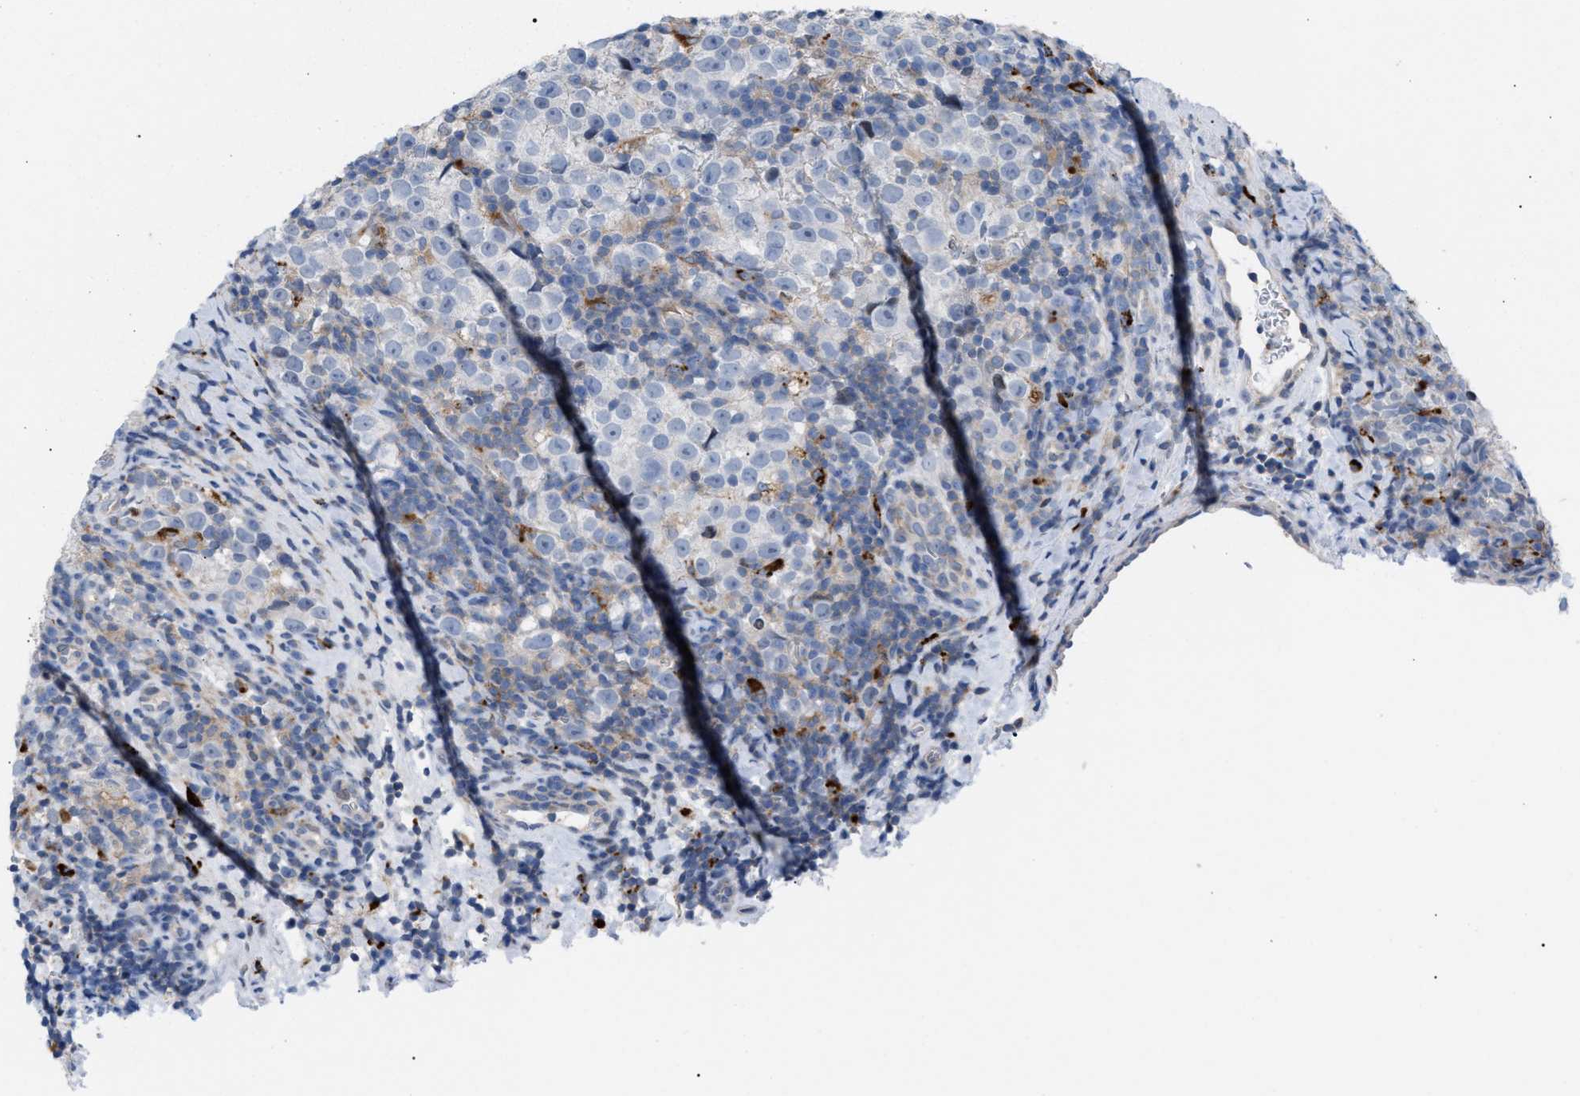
{"staining": {"intensity": "negative", "quantity": "none", "location": "none"}, "tissue": "testis cancer", "cell_type": "Tumor cells", "image_type": "cancer", "snomed": [{"axis": "morphology", "description": "Normal tissue, NOS"}, {"axis": "morphology", "description": "Seminoma, NOS"}, {"axis": "topography", "description": "Testis"}], "caption": "Protein analysis of seminoma (testis) exhibits no significant staining in tumor cells.", "gene": "MBTD1", "patient": {"sex": "male", "age": 43}}